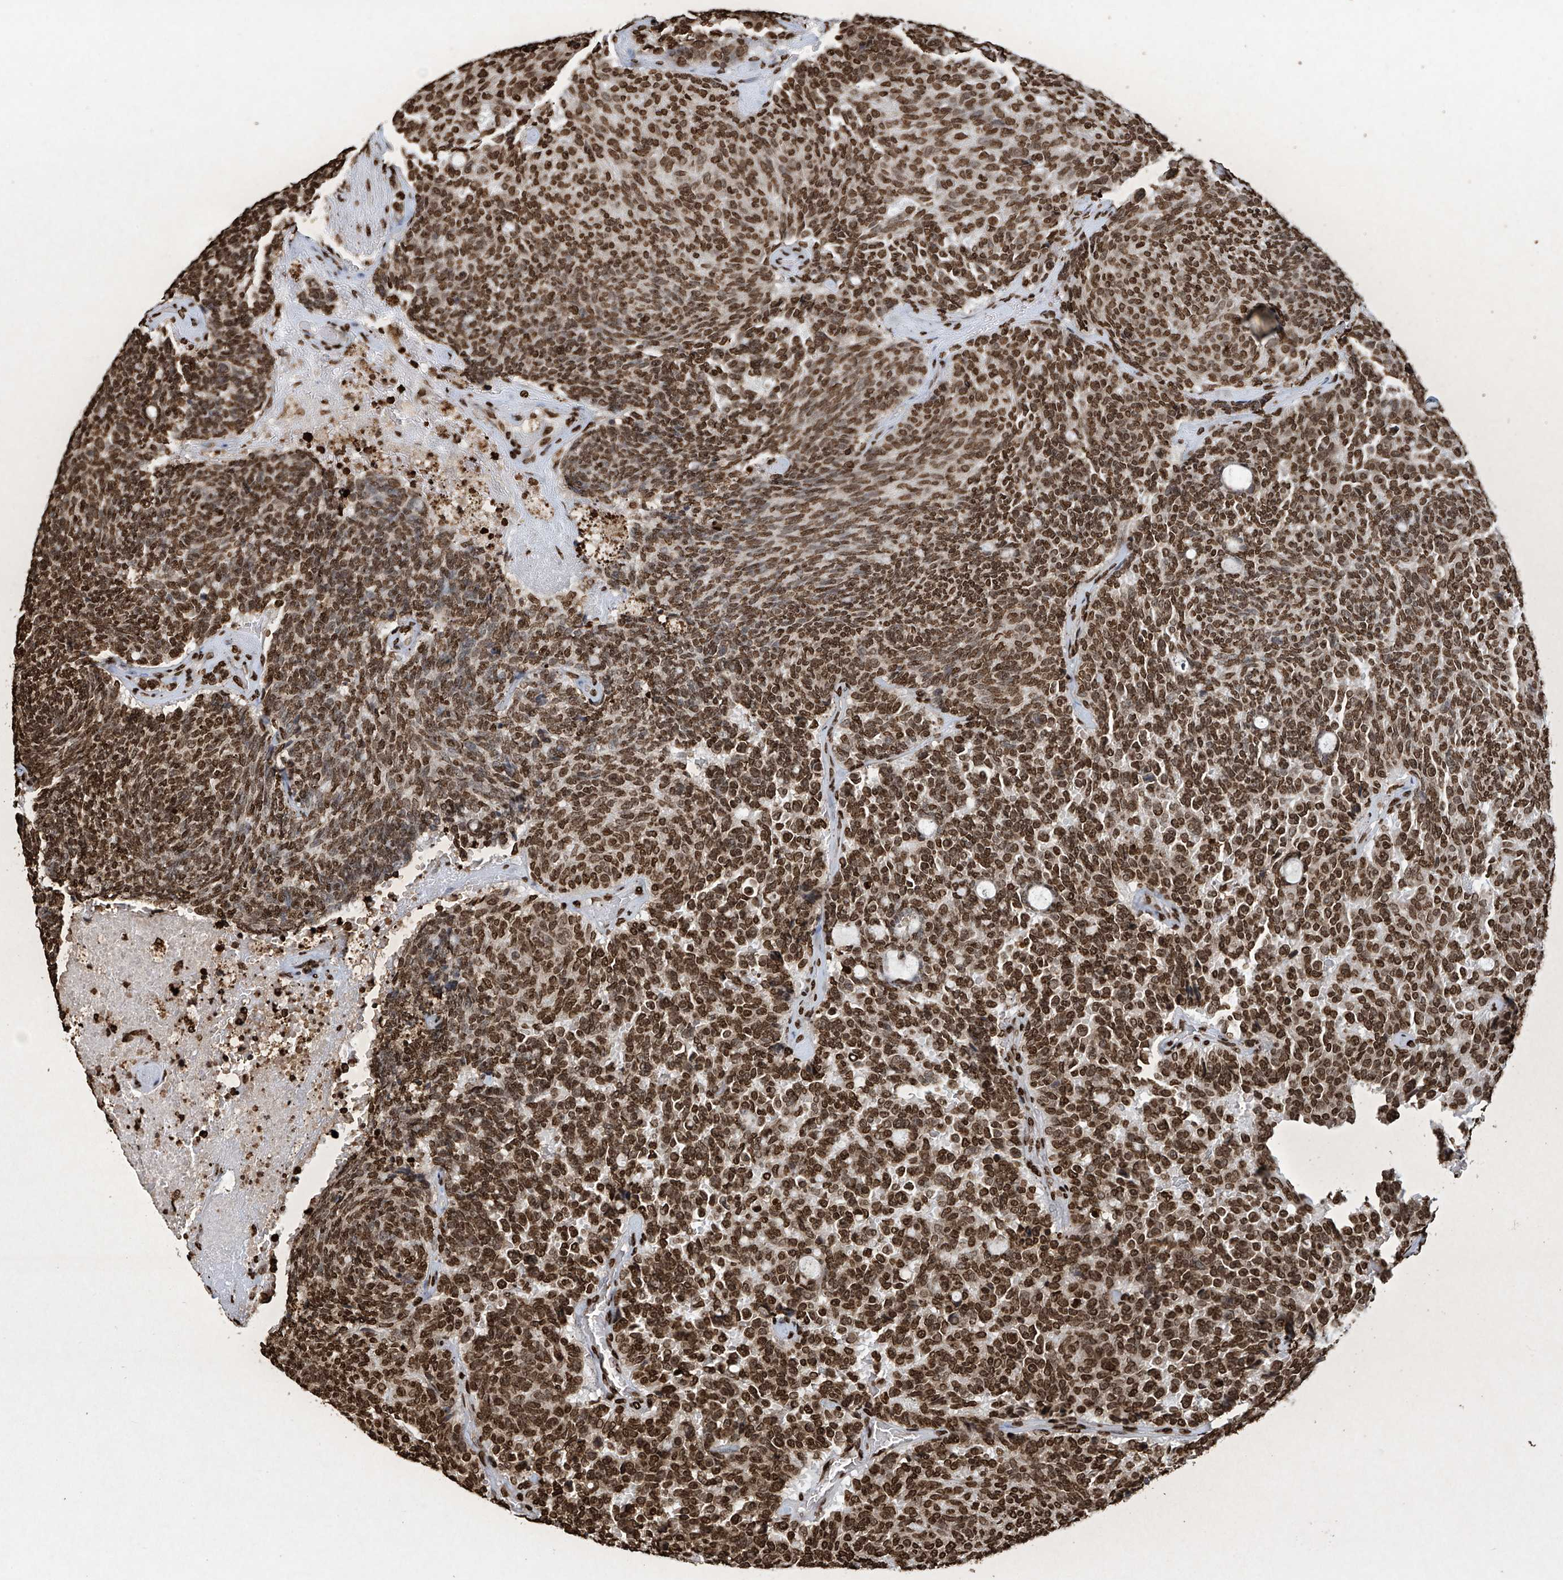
{"staining": {"intensity": "strong", "quantity": ">75%", "location": "nuclear"}, "tissue": "carcinoid", "cell_type": "Tumor cells", "image_type": "cancer", "snomed": [{"axis": "morphology", "description": "Carcinoid, malignant, NOS"}, {"axis": "topography", "description": "Pancreas"}], "caption": "Immunohistochemistry (DAB) staining of carcinoid (malignant) exhibits strong nuclear protein expression in approximately >75% of tumor cells.", "gene": "H3-3A", "patient": {"sex": "female", "age": 54}}